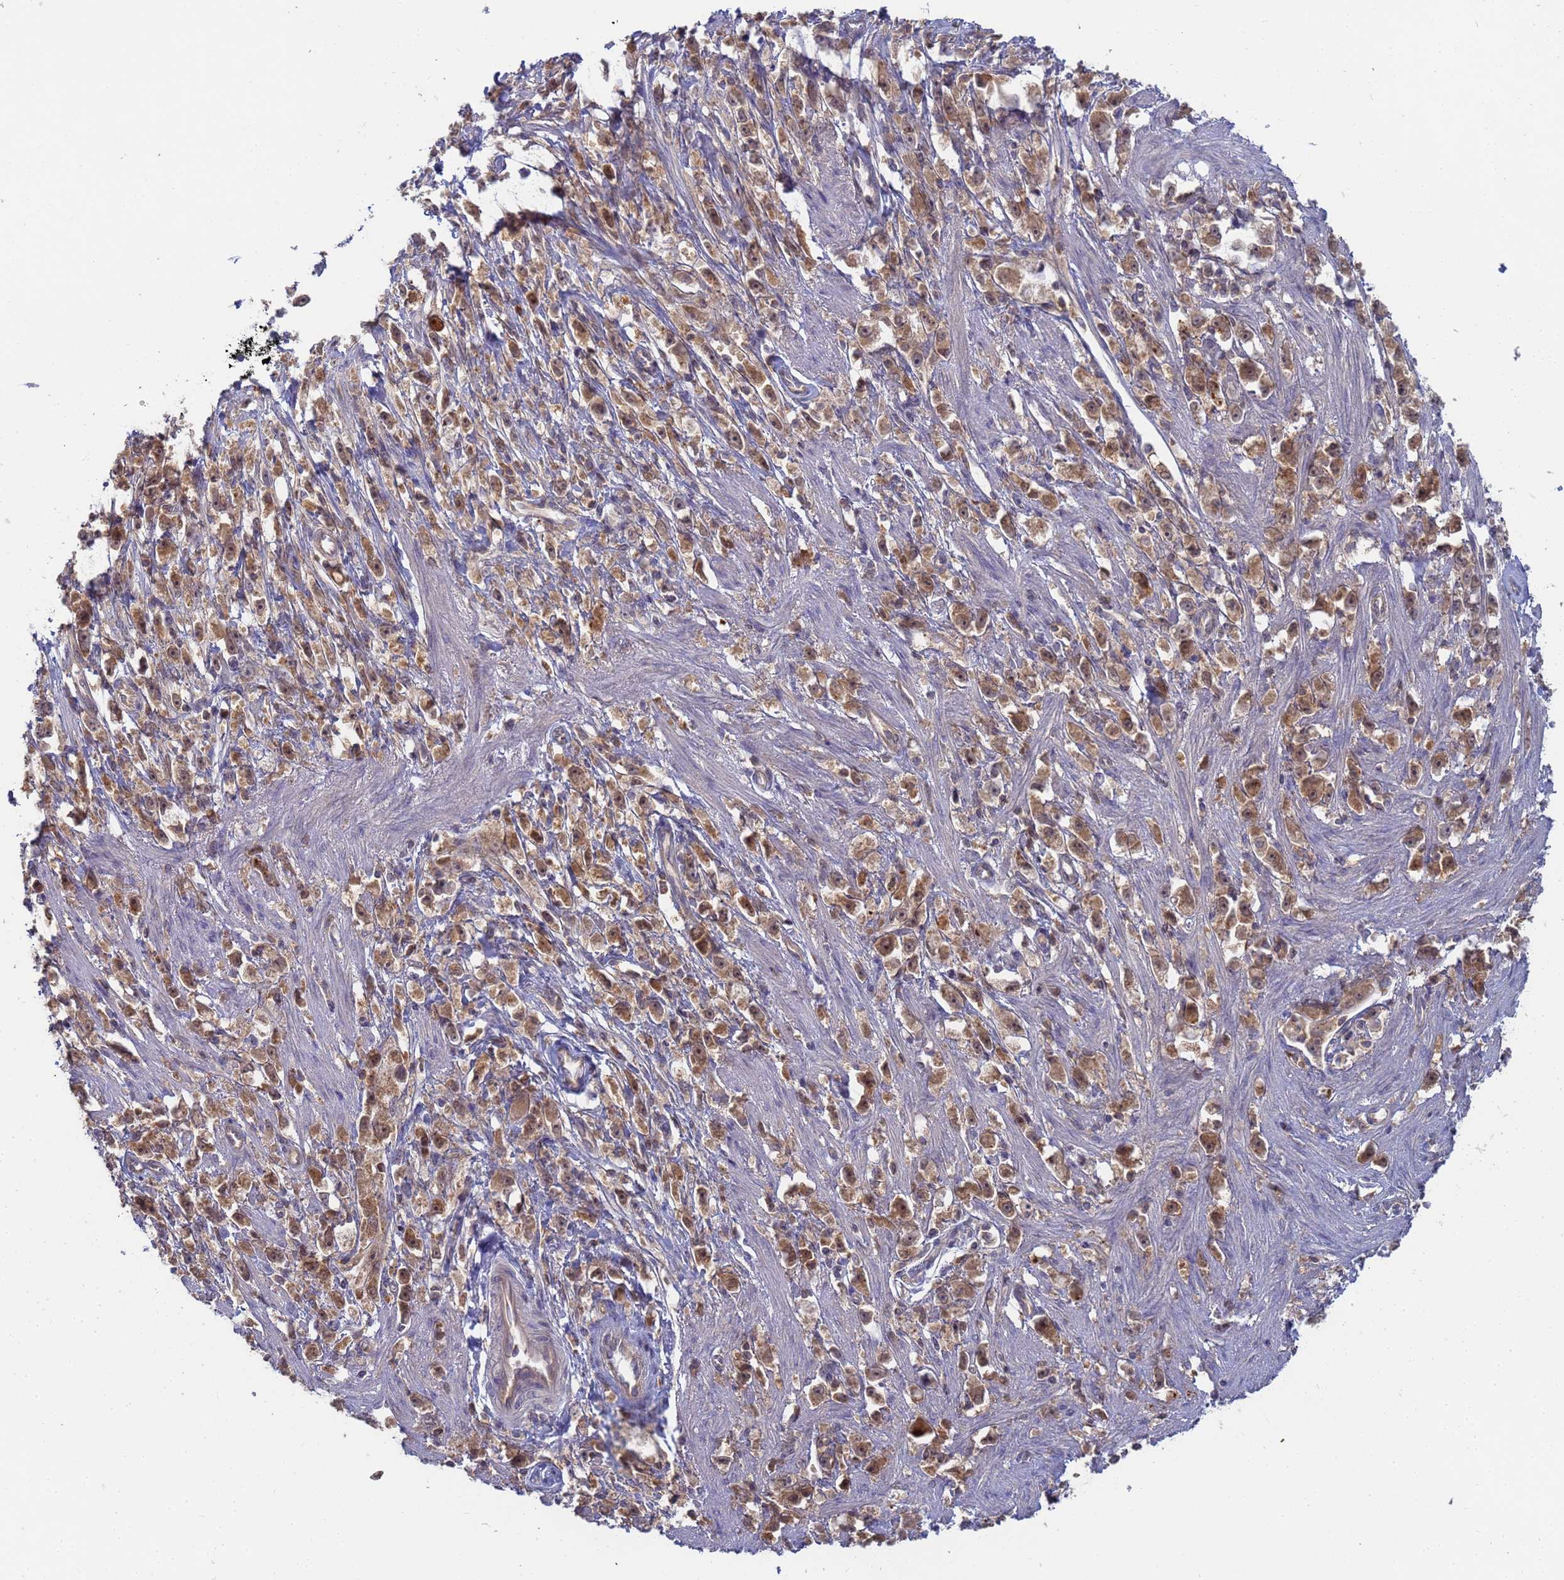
{"staining": {"intensity": "moderate", "quantity": ">75%", "location": "cytoplasmic/membranous,nuclear"}, "tissue": "stomach cancer", "cell_type": "Tumor cells", "image_type": "cancer", "snomed": [{"axis": "morphology", "description": "Adenocarcinoma, NOS"}, {"axis": "topography", "description": "Stomach"}], "caption": "Protein analysis of stomach cancer tissue displays moderate cytoplasmic/membranous and nuclear staining in about >75% of tumor cells.", "gene": "SHARPIN", "patient": {"sex": "female", "age": 59}}